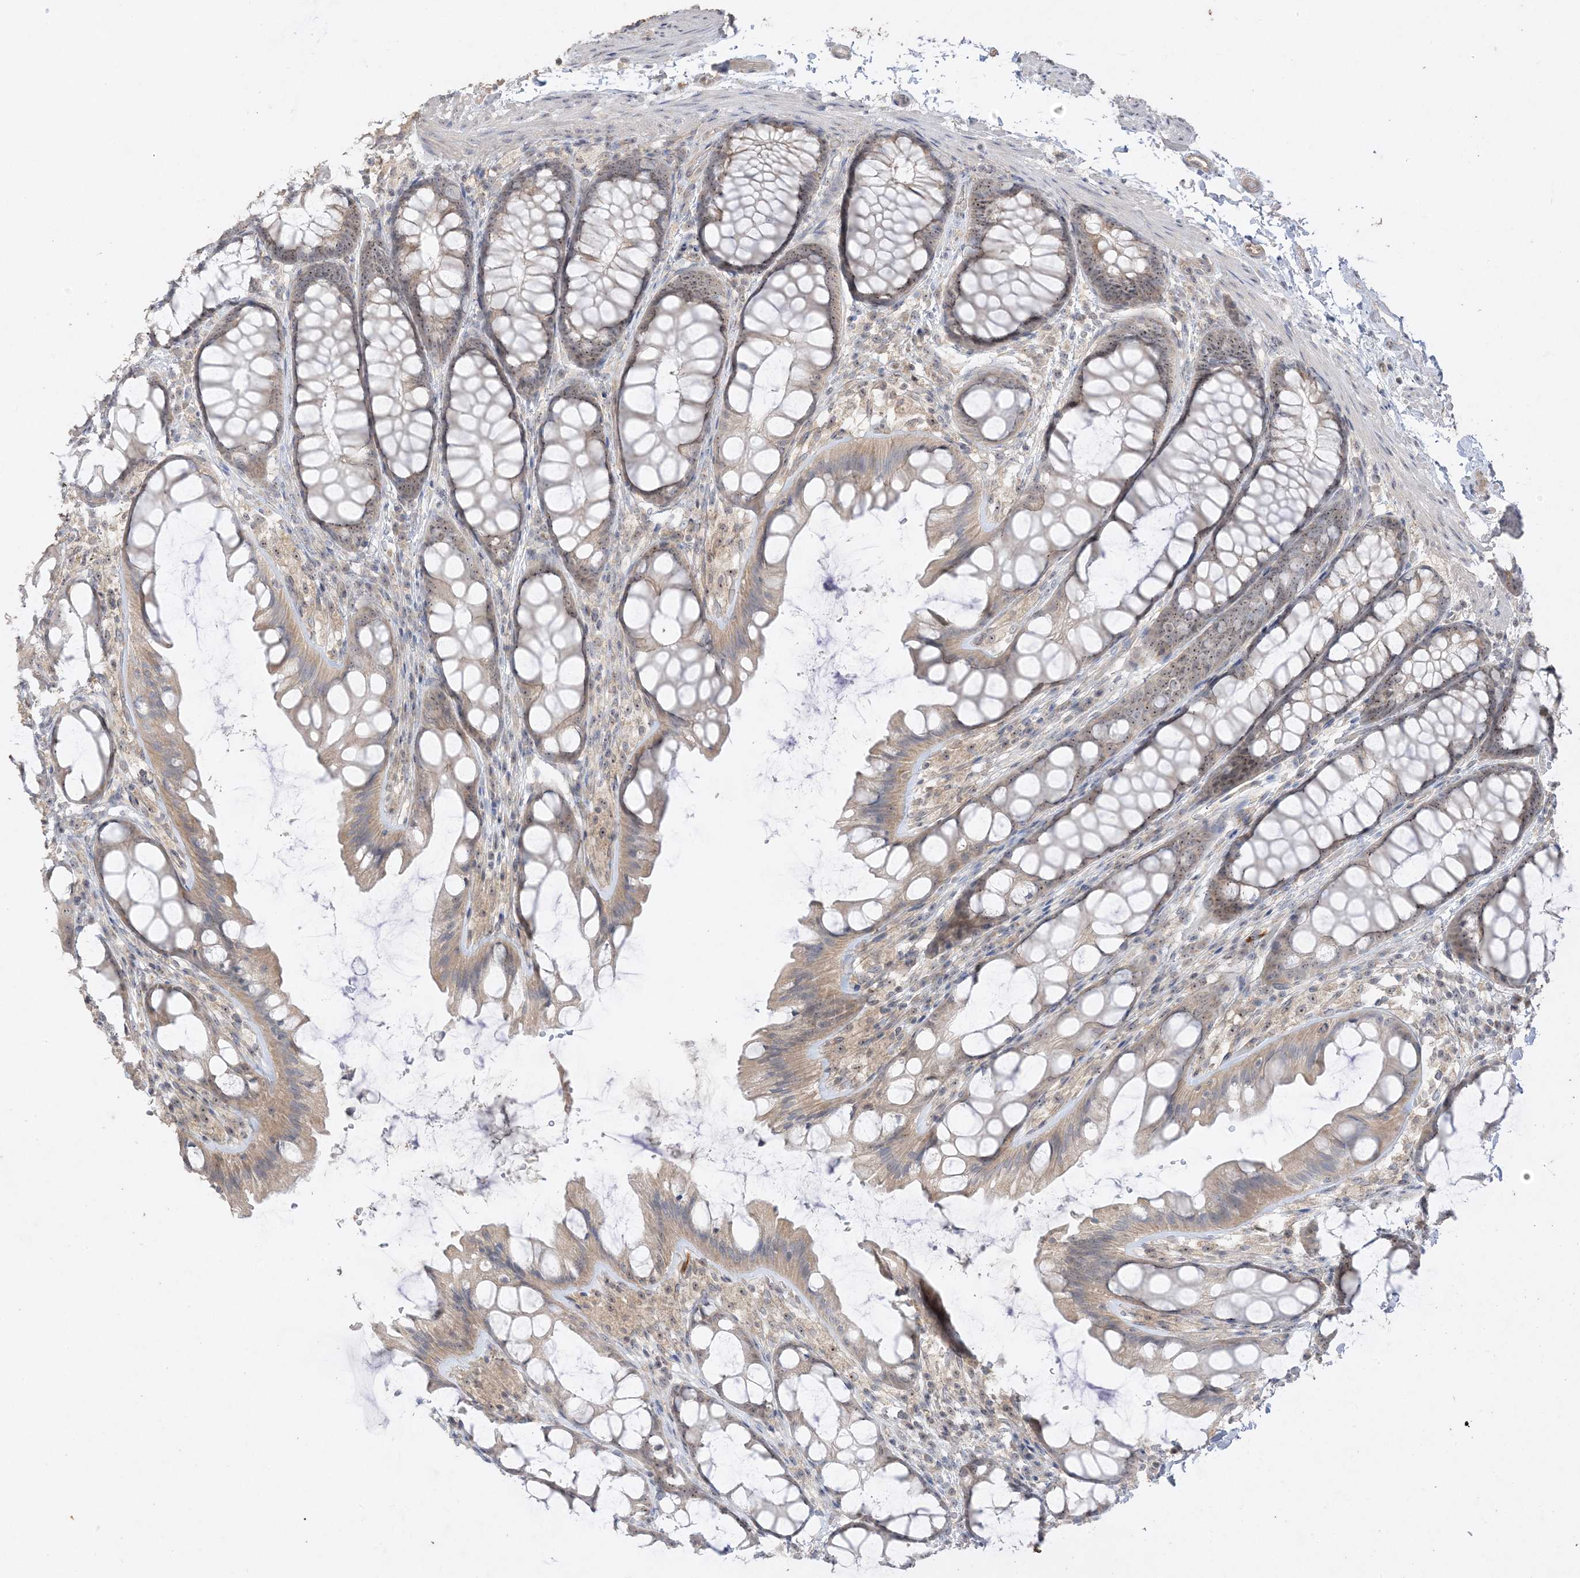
{"staining": {"intensity": "weak", "quantity": ">75%", "location": "cytoplasmic/membranous"}, "tissue": "colon", "cell_type": "Endothelial cells", "image_type": "normal", "snomed": [{"axis": "morphology", "description": "Normal tissue, NOS"}, {"axis": "topography", "description": "Colon"}], "caption": "Protein staining displays weak cytoplasmic/membranous positivity in approximately >75% of endothelial cells in benign colon.", "gene": "DDX18", "patient": {"sex": "male", "age": 47}}